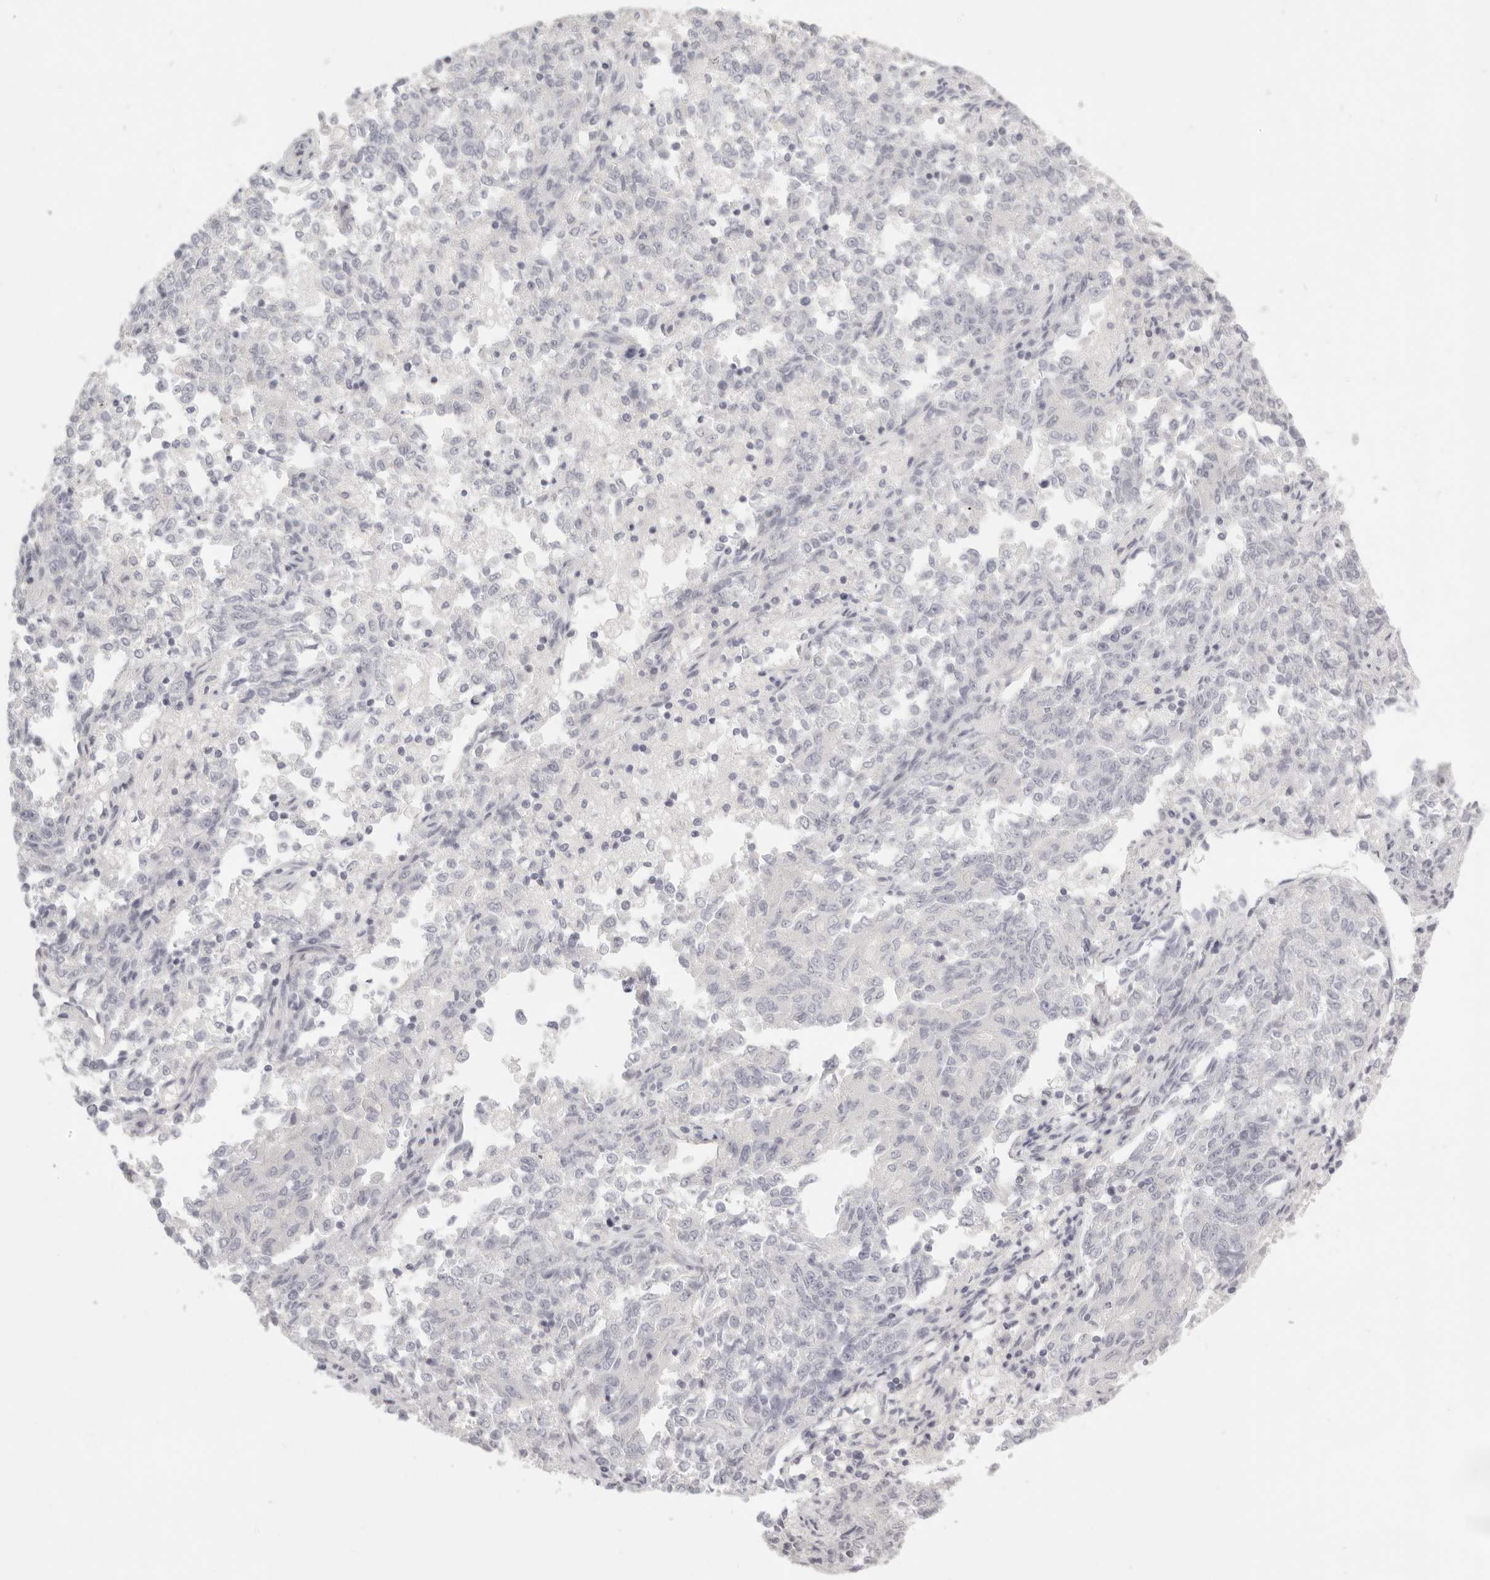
{"staining": {"intensity": "negative", "quantity": "none", "location": "none"}, "tissue": "endometrial cancer", "cell_type": "Tumor cells", "image_type": "cancer", "snomed": [{"axis": "morphology", "description": "Adenocarcinoma, NOS"}, {"axis": "topography", "description": "Endometrium"}], "caption": "There is no significant expression in tumor cells of endometrial adenocarcinoma.", "gene": "FABP1", "patient": {"sex": "female", "age": 80}}